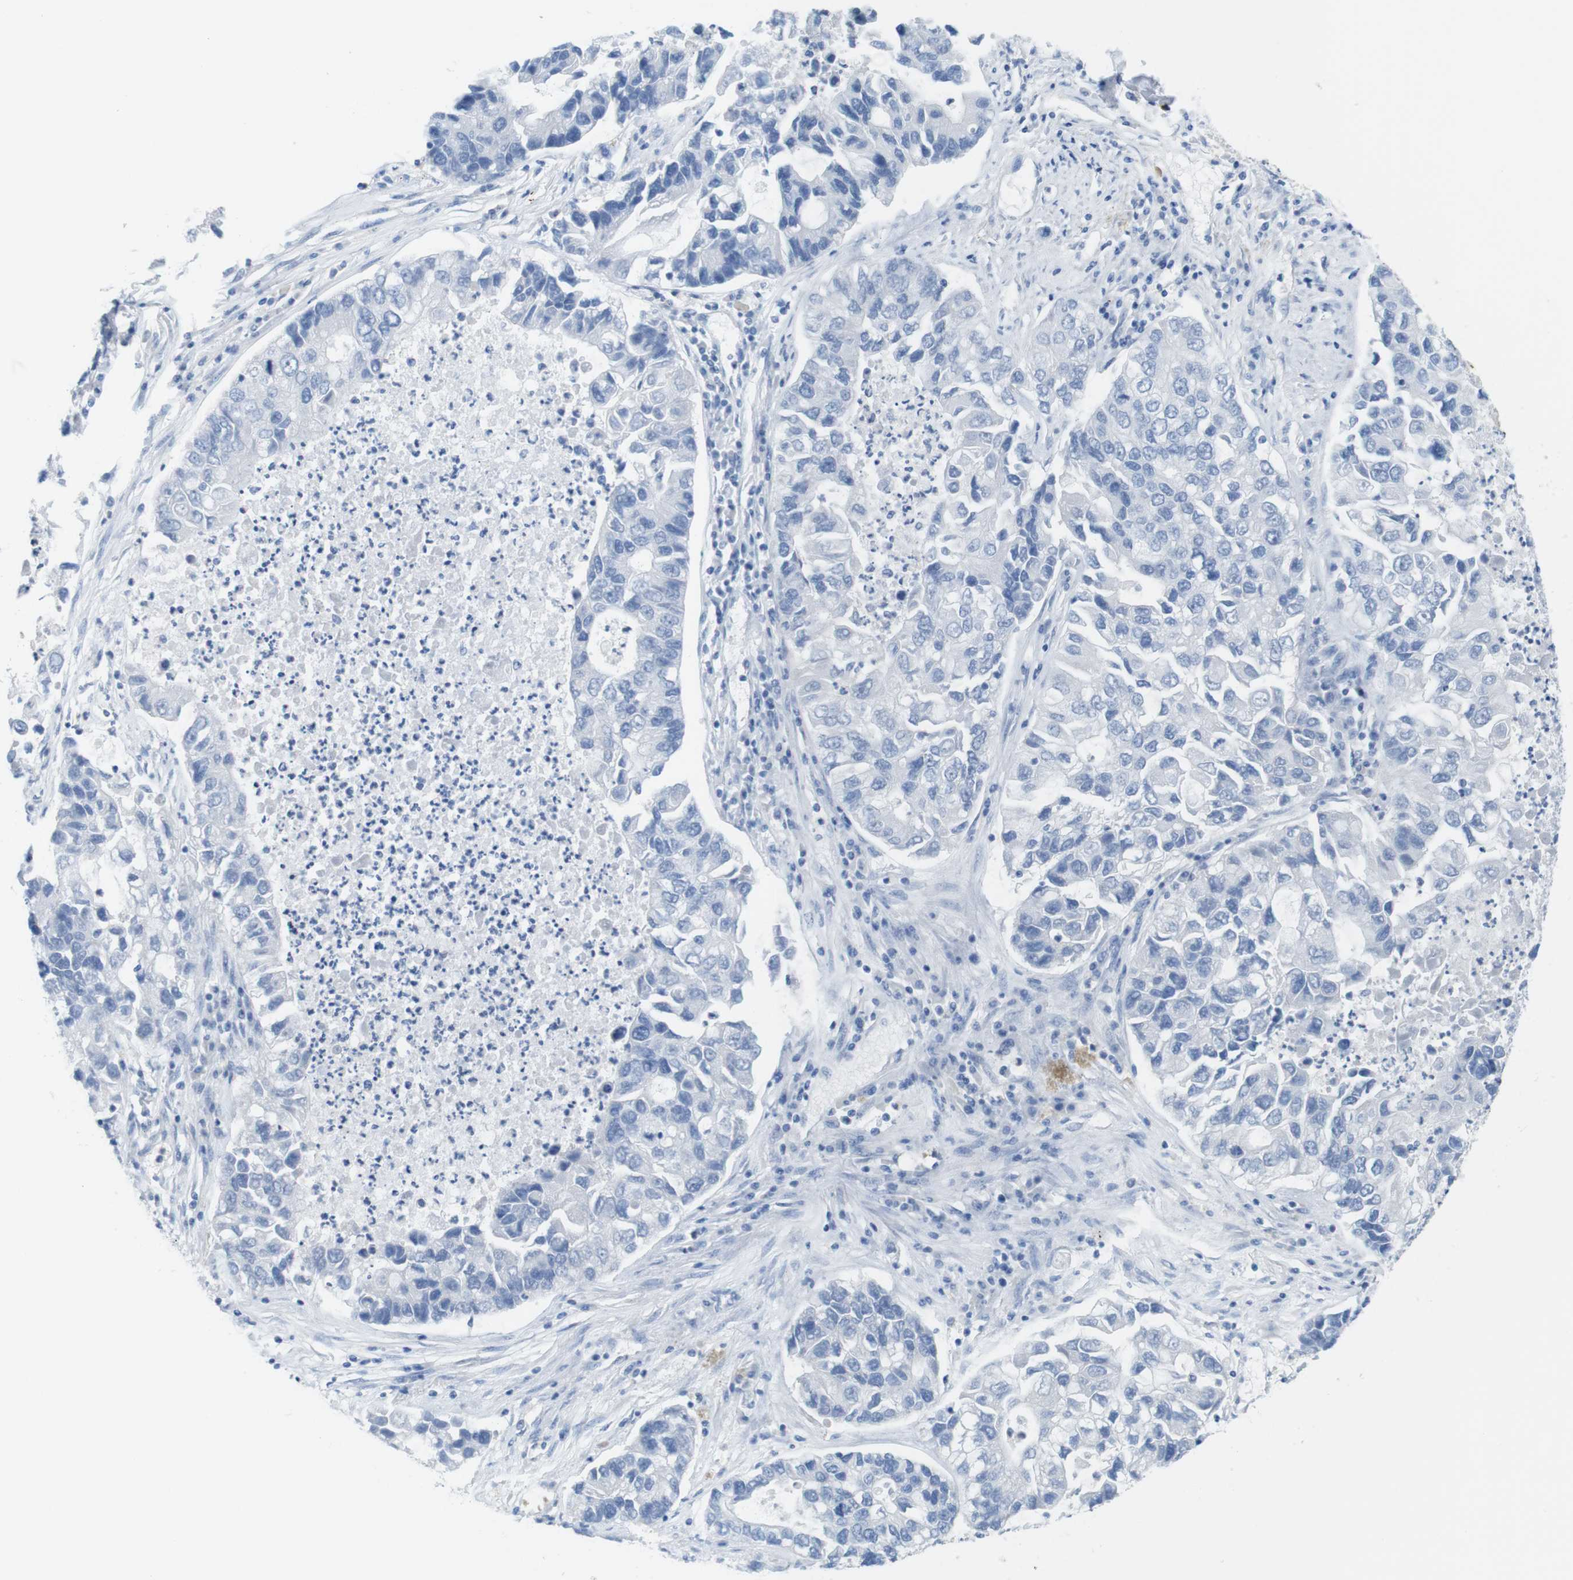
{"staining": {"intensity": "negative", "quantity": "none", "location": "none"}, "tissue": "lung cancer", "cell_type": "Tumor cells", "image_type": "cancer", "snomed": [{"axis": "morphology", "description": "Adenocarcinoma, NOS"}, {"axis": "topography", "description": "Lung"}], "caption": "Adenocarcinoma (lung) was stained to show a protein in brown. There is no significant expression in tumor cells. The staining was performed using DAB to visualize the protein expression in brown, while the nuclei were stained in blue with hematoxylin (Magnification: 20x).", "gene": "CD5", "patient": {"sex": "female", "age": 51}}